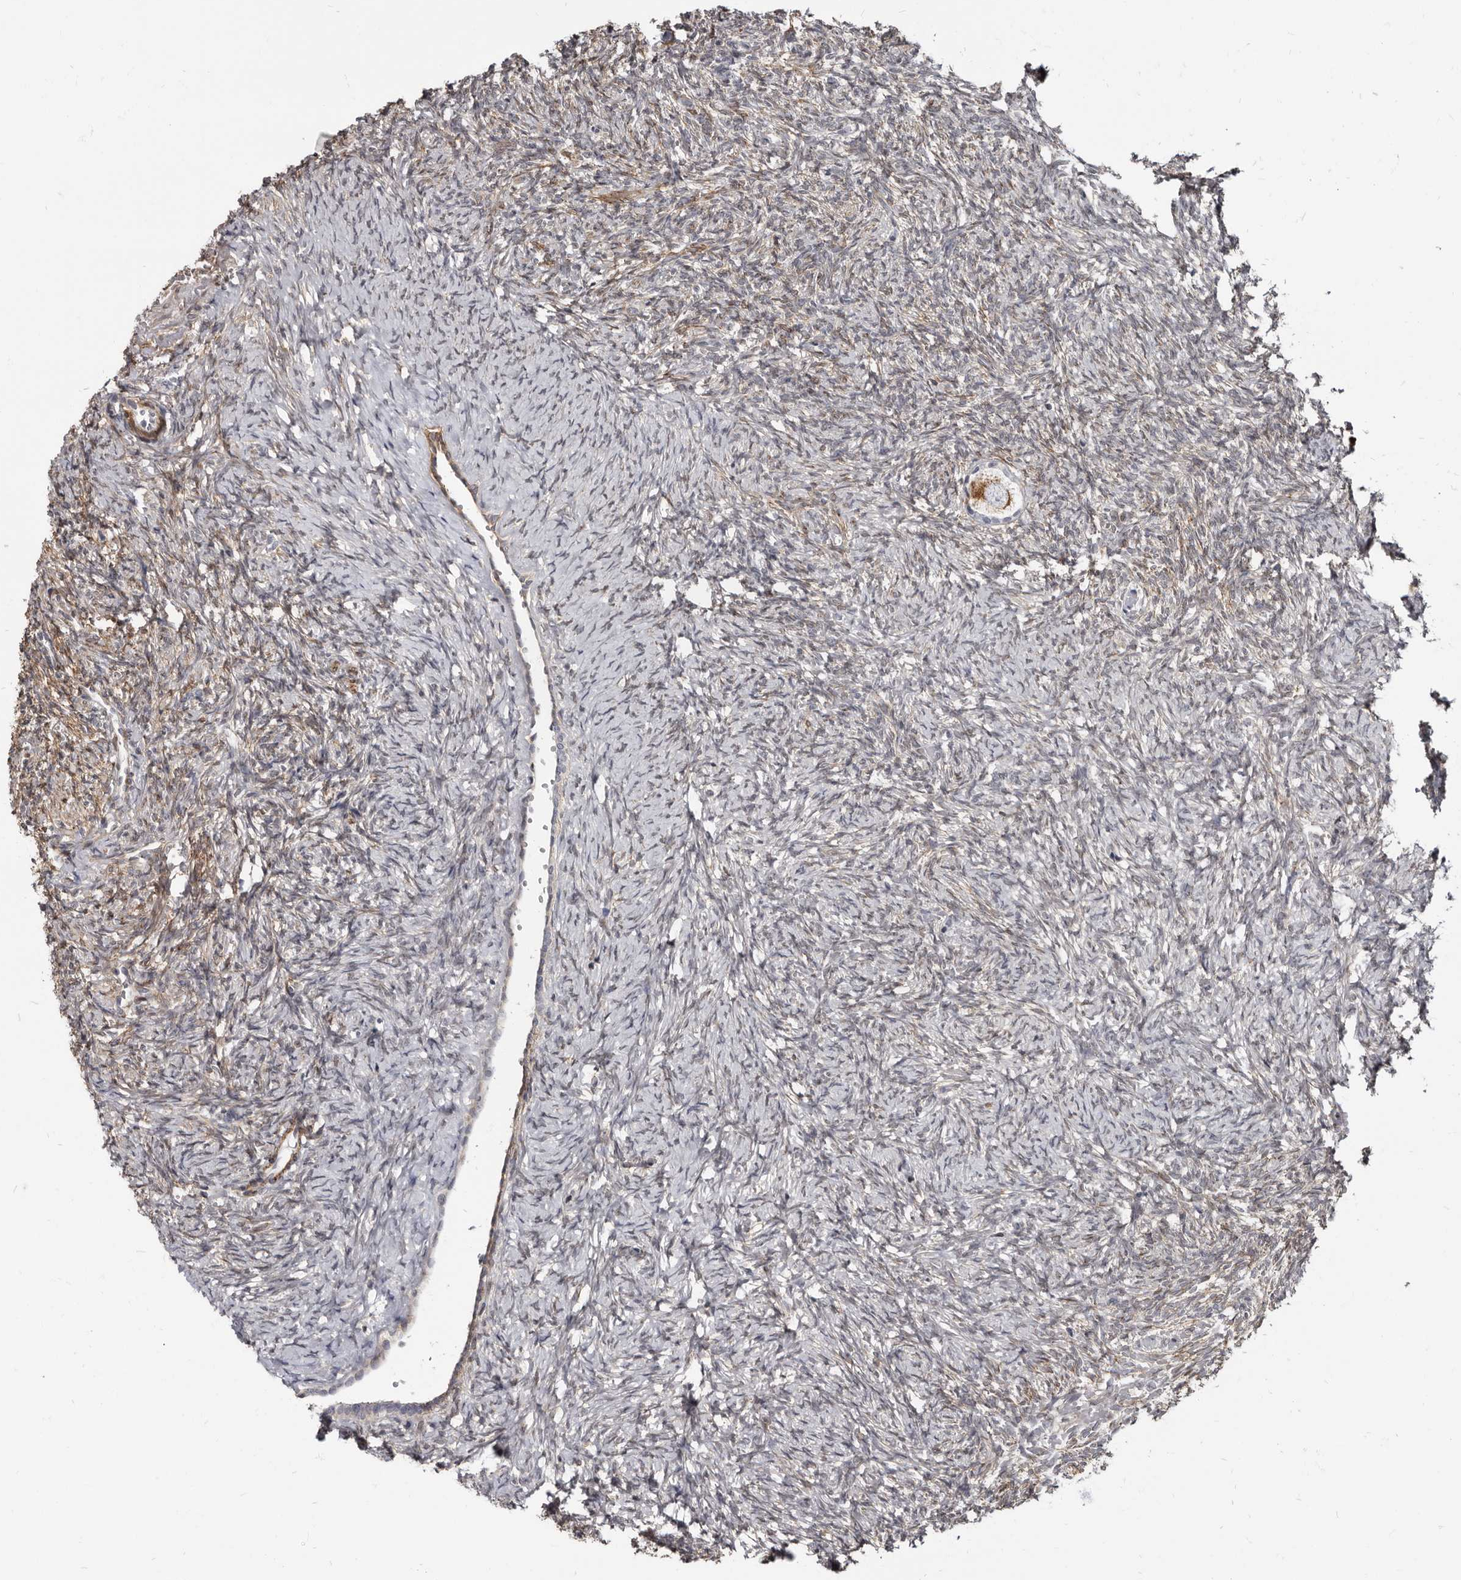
{"staining": {"intensity": "moderate", "quantity": "25%-75%", "location": "cytoplasmic/membranous"}, "tissue": "ovary", "cell_type": "Follicle cells", "image_type": "normal", "snomed": [{"axis": "morphology", "description": "Normal tissue, NOS"}, {"axis": "topography", "description": "Ovary"}], "caption": "A high-resolution micrograph shows immunohistochemistry staining of normal ovary, which exhibits moderate cytoplasmic/membranous expression in about 25%-75% of follicle cells.", "gene": "MRGPRF", "patient": {"sex": "female", "age": 41}}